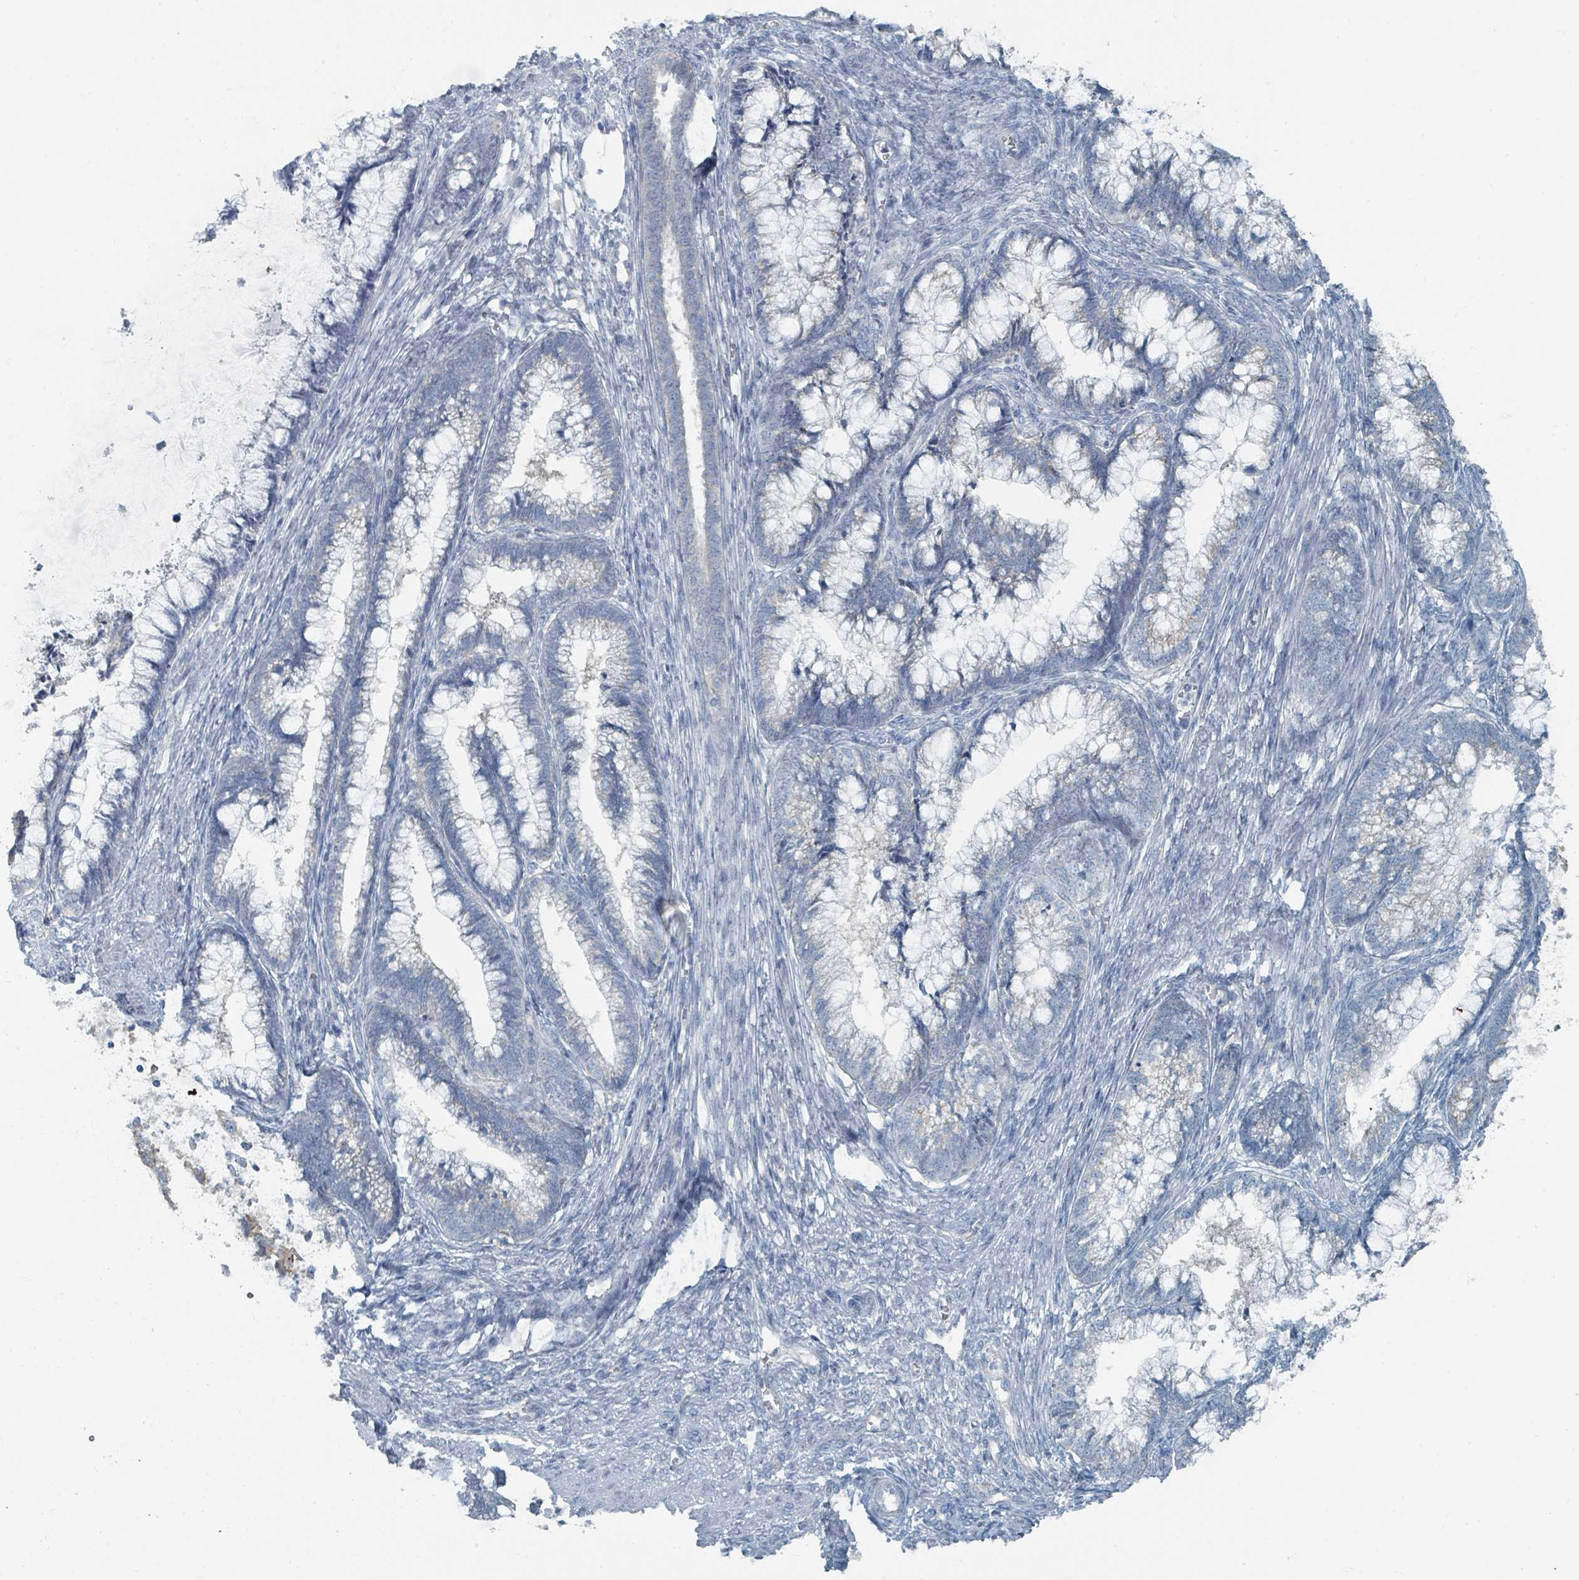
{"staining": {"intensity": "negative", "quantity": "none", "location": "none"}, "tissue": "cervical cancer", "cell_type": "Tumor cells", "image_type": "cancer", "snomed": [{"axis": "morphology", "description": "Adenocarcinoma, NOS"}, {"axis": "topography", "description": "Cervix"}], "caption": "Adenocarcinoma (cervical) was stained to show a protein in brown. There is no significant staining in tumor cells. Nuclei are stained in blue.", "gene": "RASA4", "patient": {"sex": "female", "age": 44}}